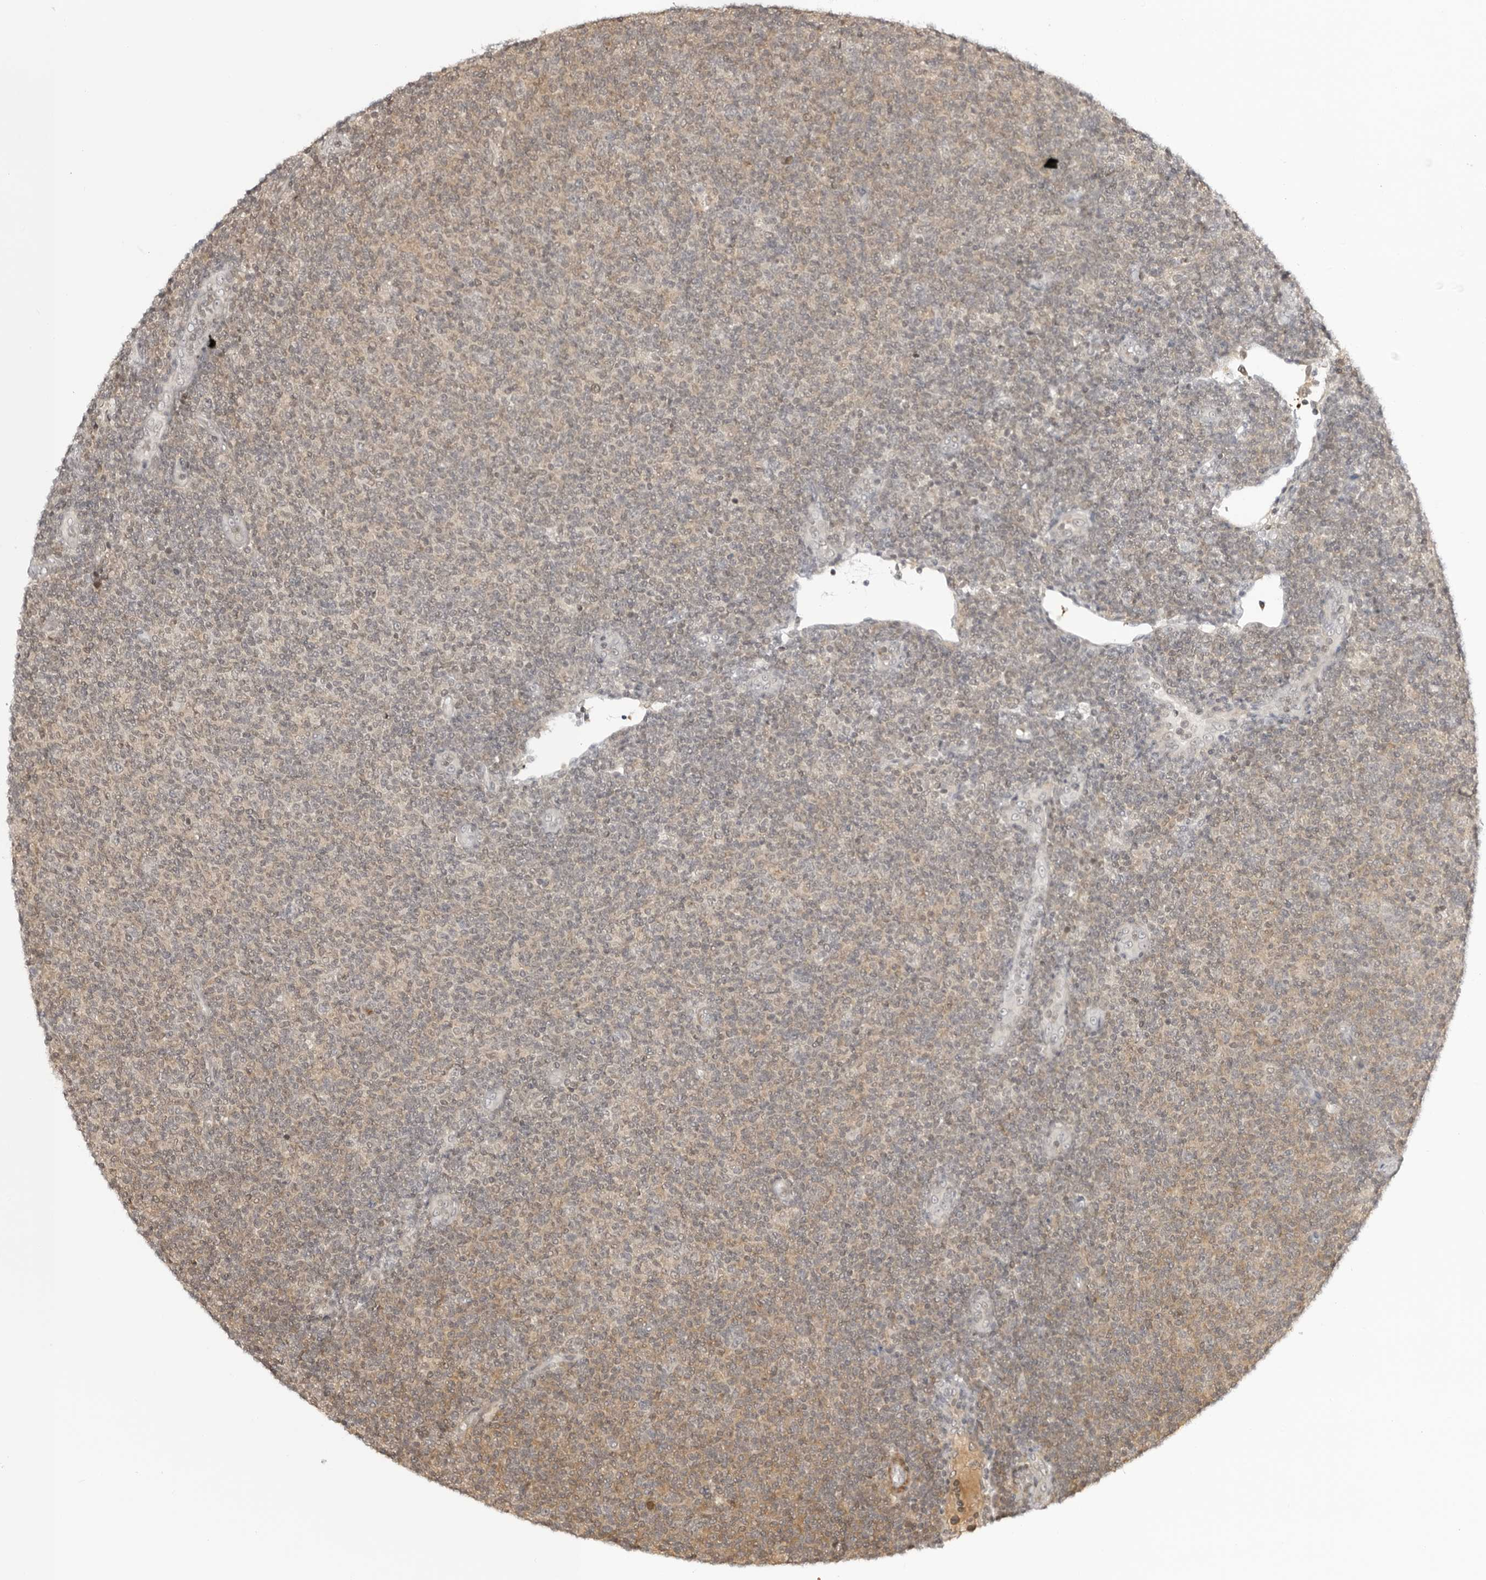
{"staining": {"intensity": "weak", "quantity": "<25%", "location": "cytoplasmic/membranous"}, "tissue": "lymphoma", "cell_type": "Tumor cells", "image_type": "cancer", "snomed": [{"axis": "morphology", "description": "Malignant lymphoma, non-Hodgkin's type, Low grade"}, {"axis": "topography", "description": "Lymph node"}], "caption": "DAB (3,3'-diaminobenzidine) immunohistochemical staining of human lymphoma shows no significant expression in tumor cells.", "gene": "RNF146", "patient": {"sex": "male", "age": 66}}